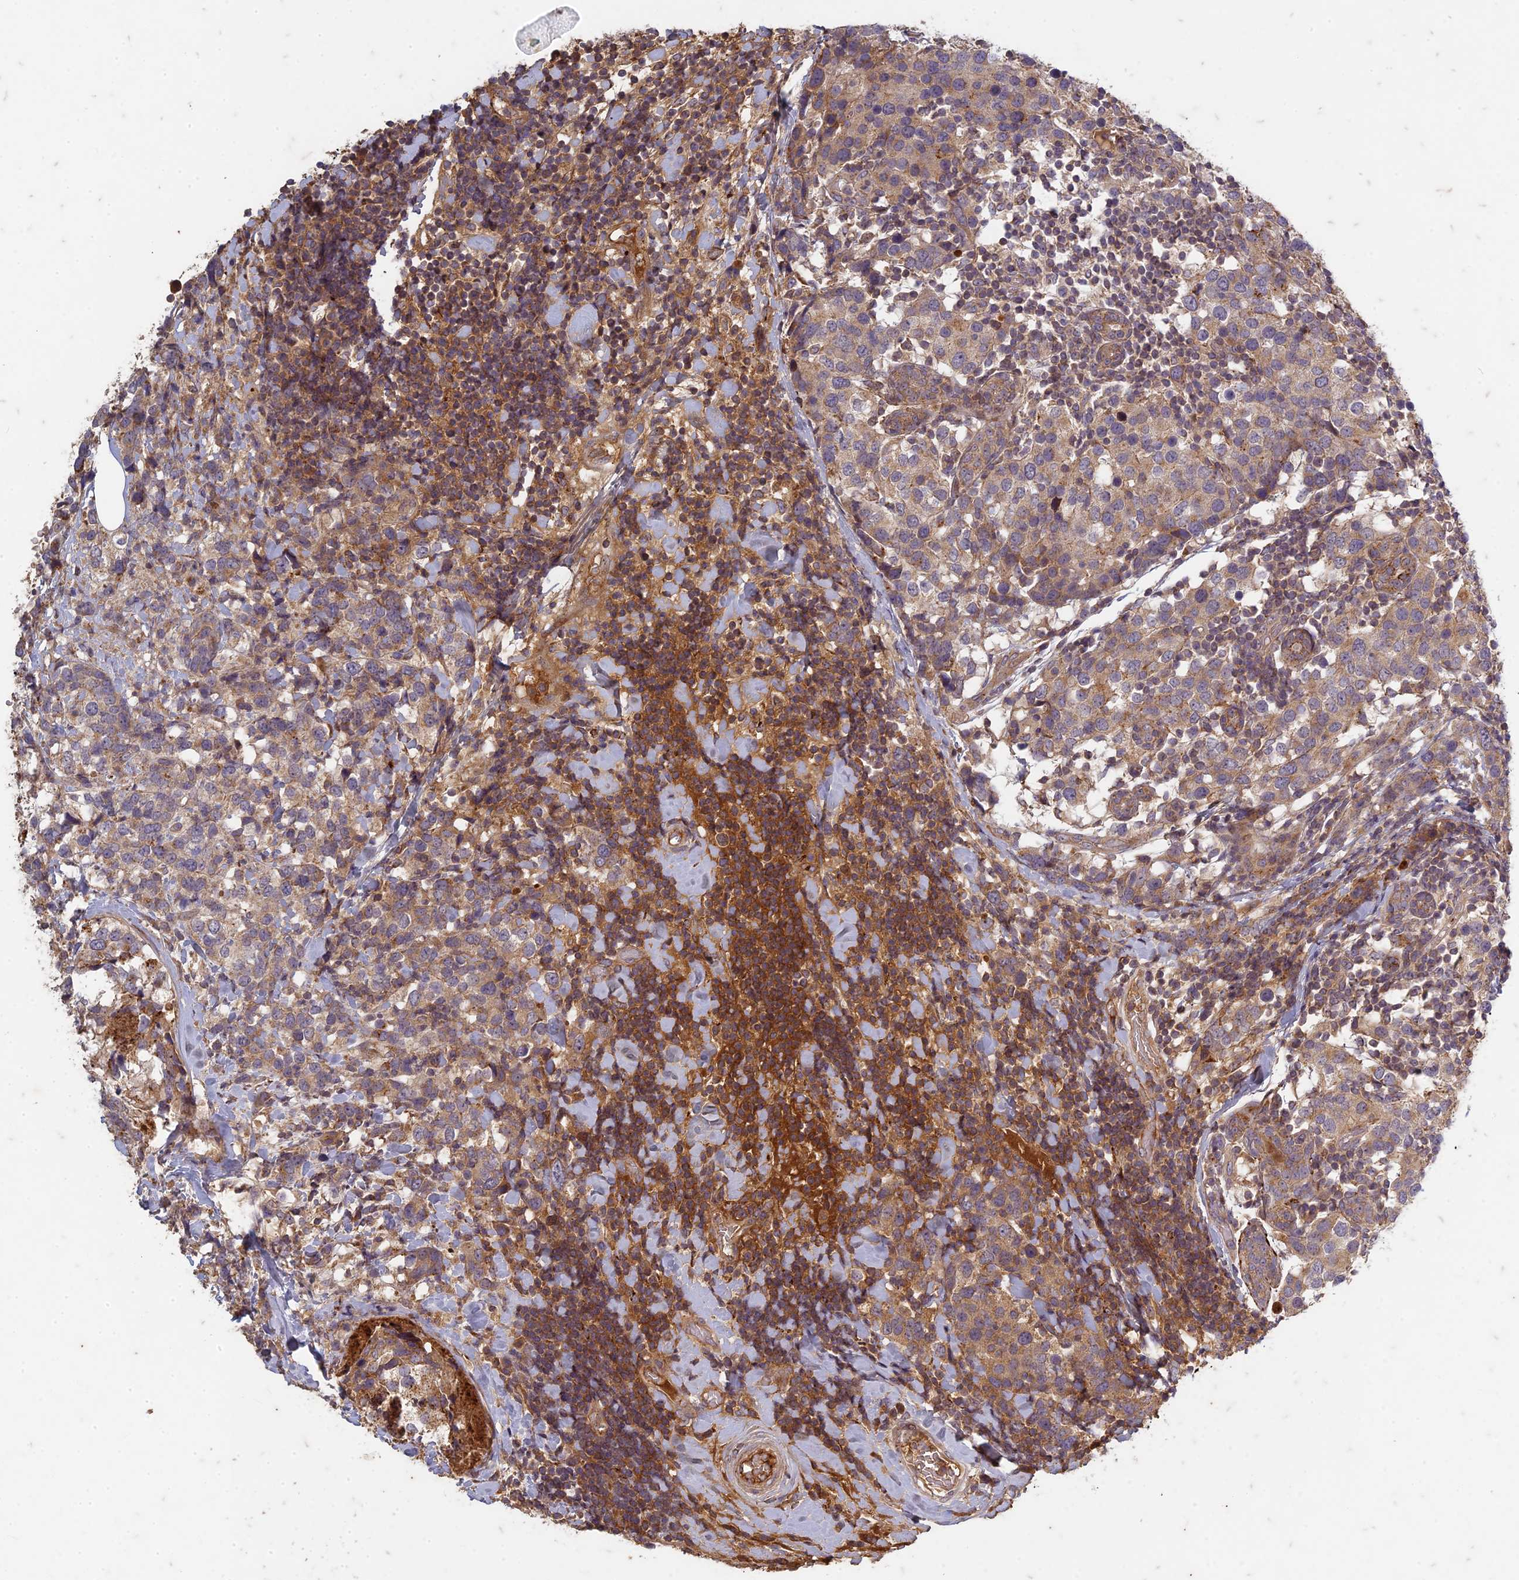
{"staining": {"intensity": "moderate", "quantity": ">75%", "location": "cytoplasmic/membranous"}, "tissue": "breast cancer", "cell_type": "Tumor cells", "image_type": "cancer", "snomed": [{"axis": "morphology", "description": "Lobular carcinoma"}, {"axis": "topography", "description": "Breast"}], "caption": "Immunohistochemistry histopathology image of neoplastic tissue: human breast lobular carcinoma stained using IHC demonstrates medium levels of moderate protein expression localized specifically in the cytoplasmic/membranous of tumor cells, appearing as a cytoplasmic/membranous brown color.", "gene": "TCF25", "patient": {"sex": "female", "age": 59}}